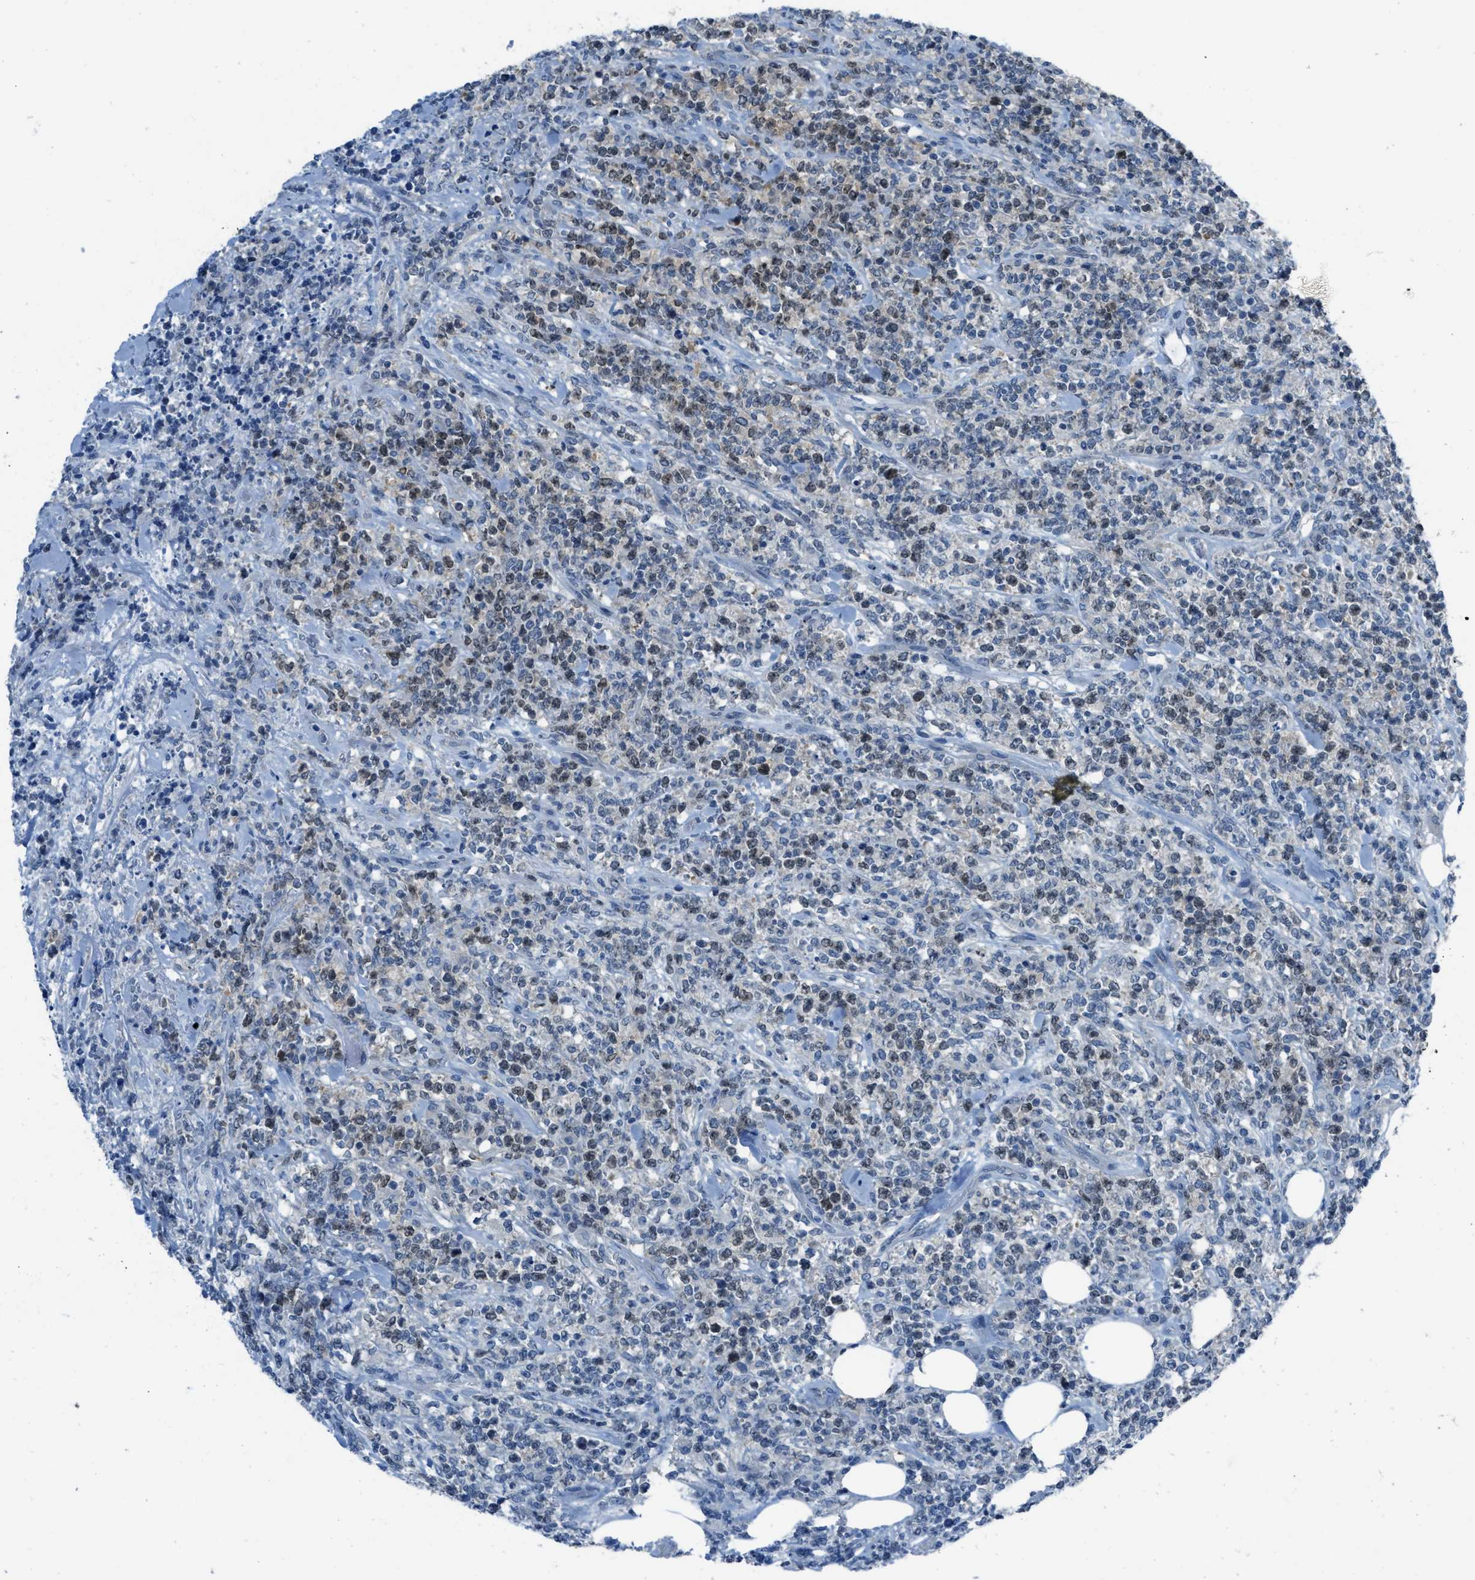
{"staining": {"intensity": "moderate", "quantity": "25%-75%", "location": "nuclear"}, "tissue": "lymphoma", "cell_type": "Tumor cells", "image_type": "cancer", "snomed": [{"axis": "morphology", "description": "Malignant lymphoma, non-Hodgkin's type, High grade"}, {"axis": "topography", "description": "Soft tissue"}], "caption": "Approximately 25%-75% of tumor cells in lymphoma exhibit moderate nuclear protein positivity as visualized by brown immunohistochemical staining.", "gene": "MIS18A", "patient": {"sex": "male", "age": 18}}